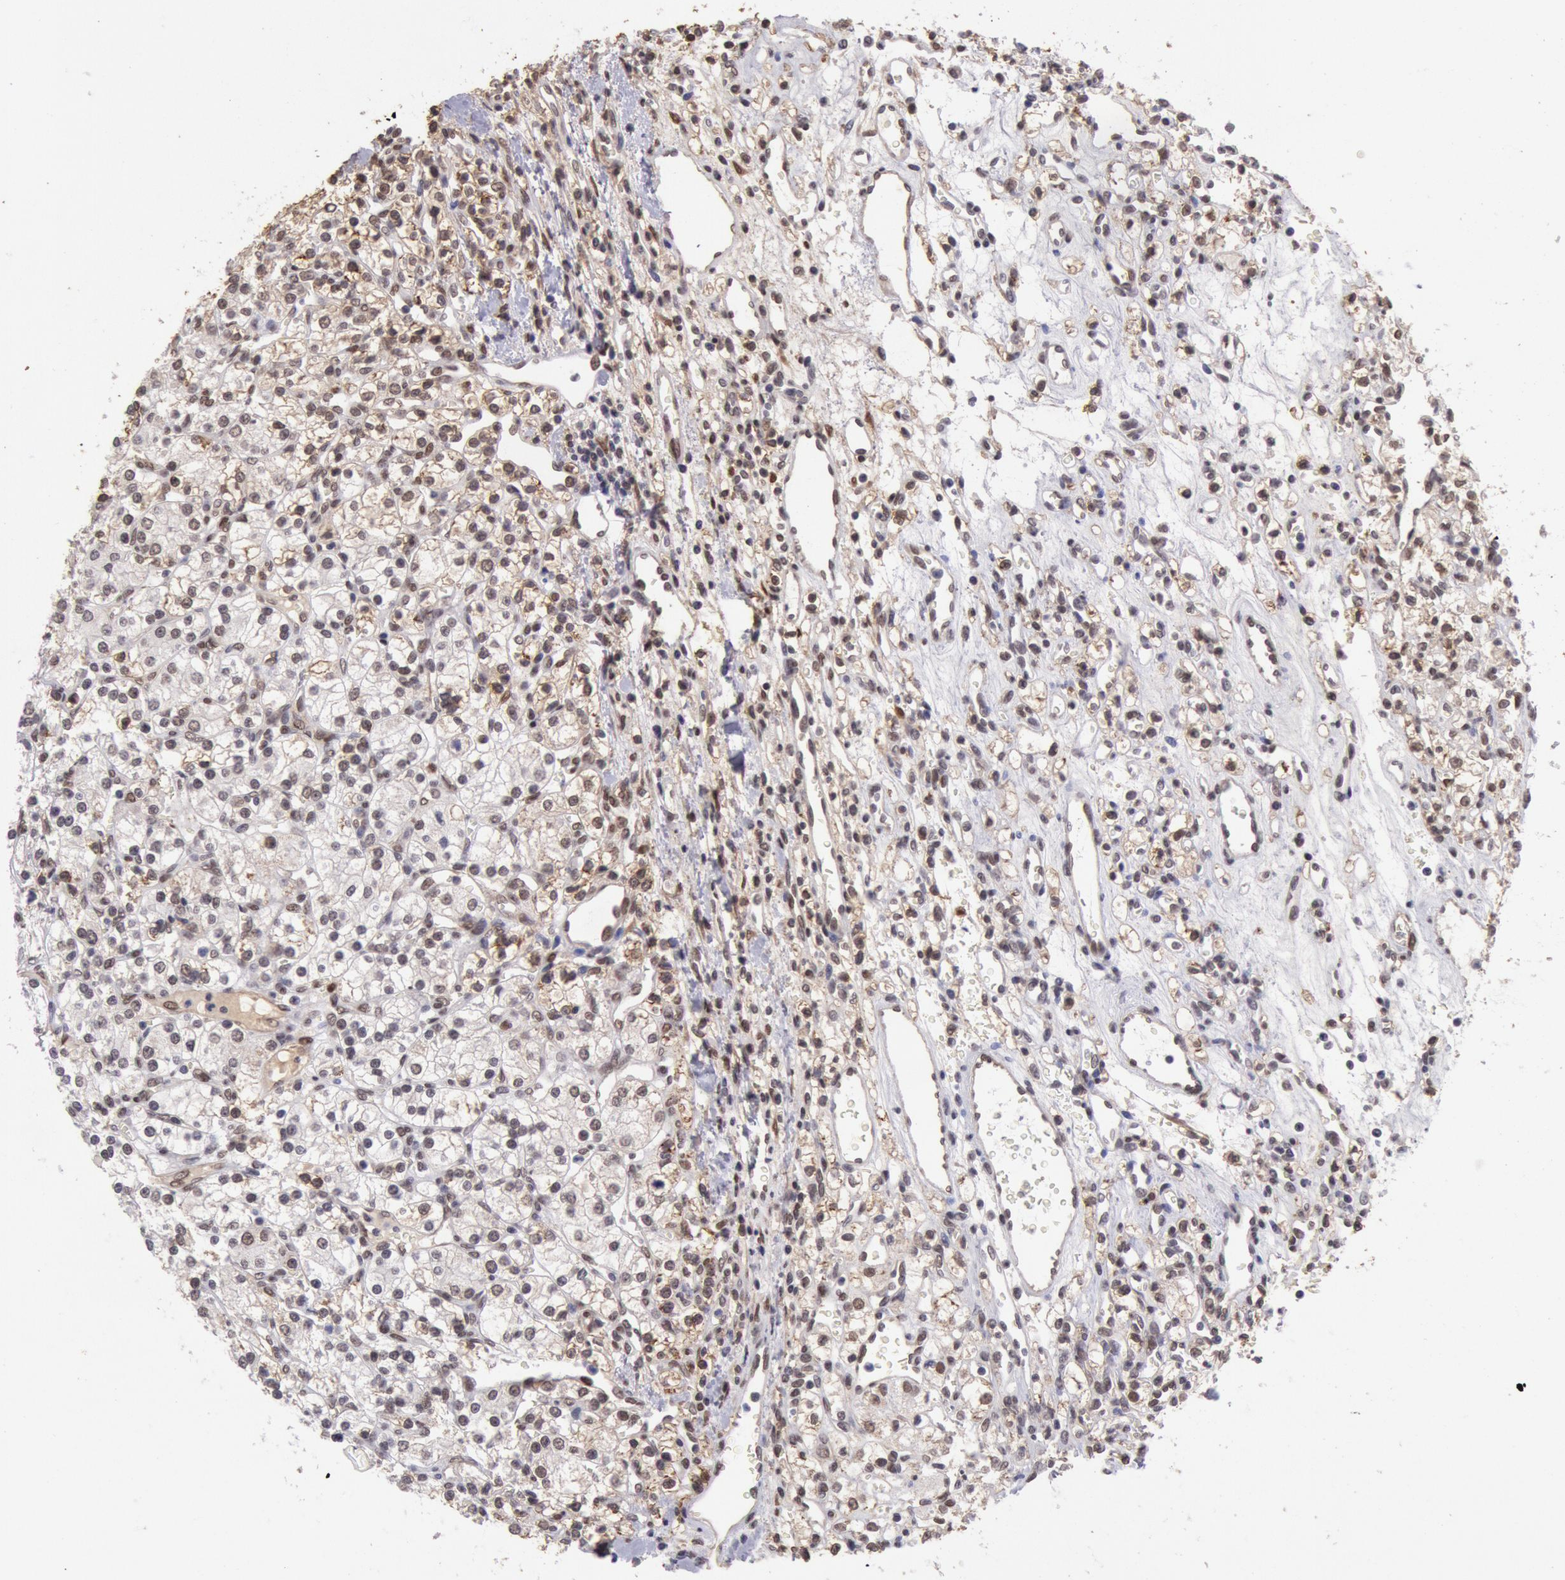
{"staining": {"intensity": "weak", "quantity": "<25%", "location": "cytoplasmic/membranous"}, "tissue": "renal cancer", "cell_type": "Tumor cells", "image_type": "cancer", "snomed": [{"axis": "morphology", "description": "Adenocarcinoma, NOS"}, {"axis": "topography", "description": "Kidney"}], "caption": "Tumor cells are negative for brown protein staining in adenocarcinoma (renal).", "gene": "CDKN2B", "patient": {"sex": "female", "age": 62}}